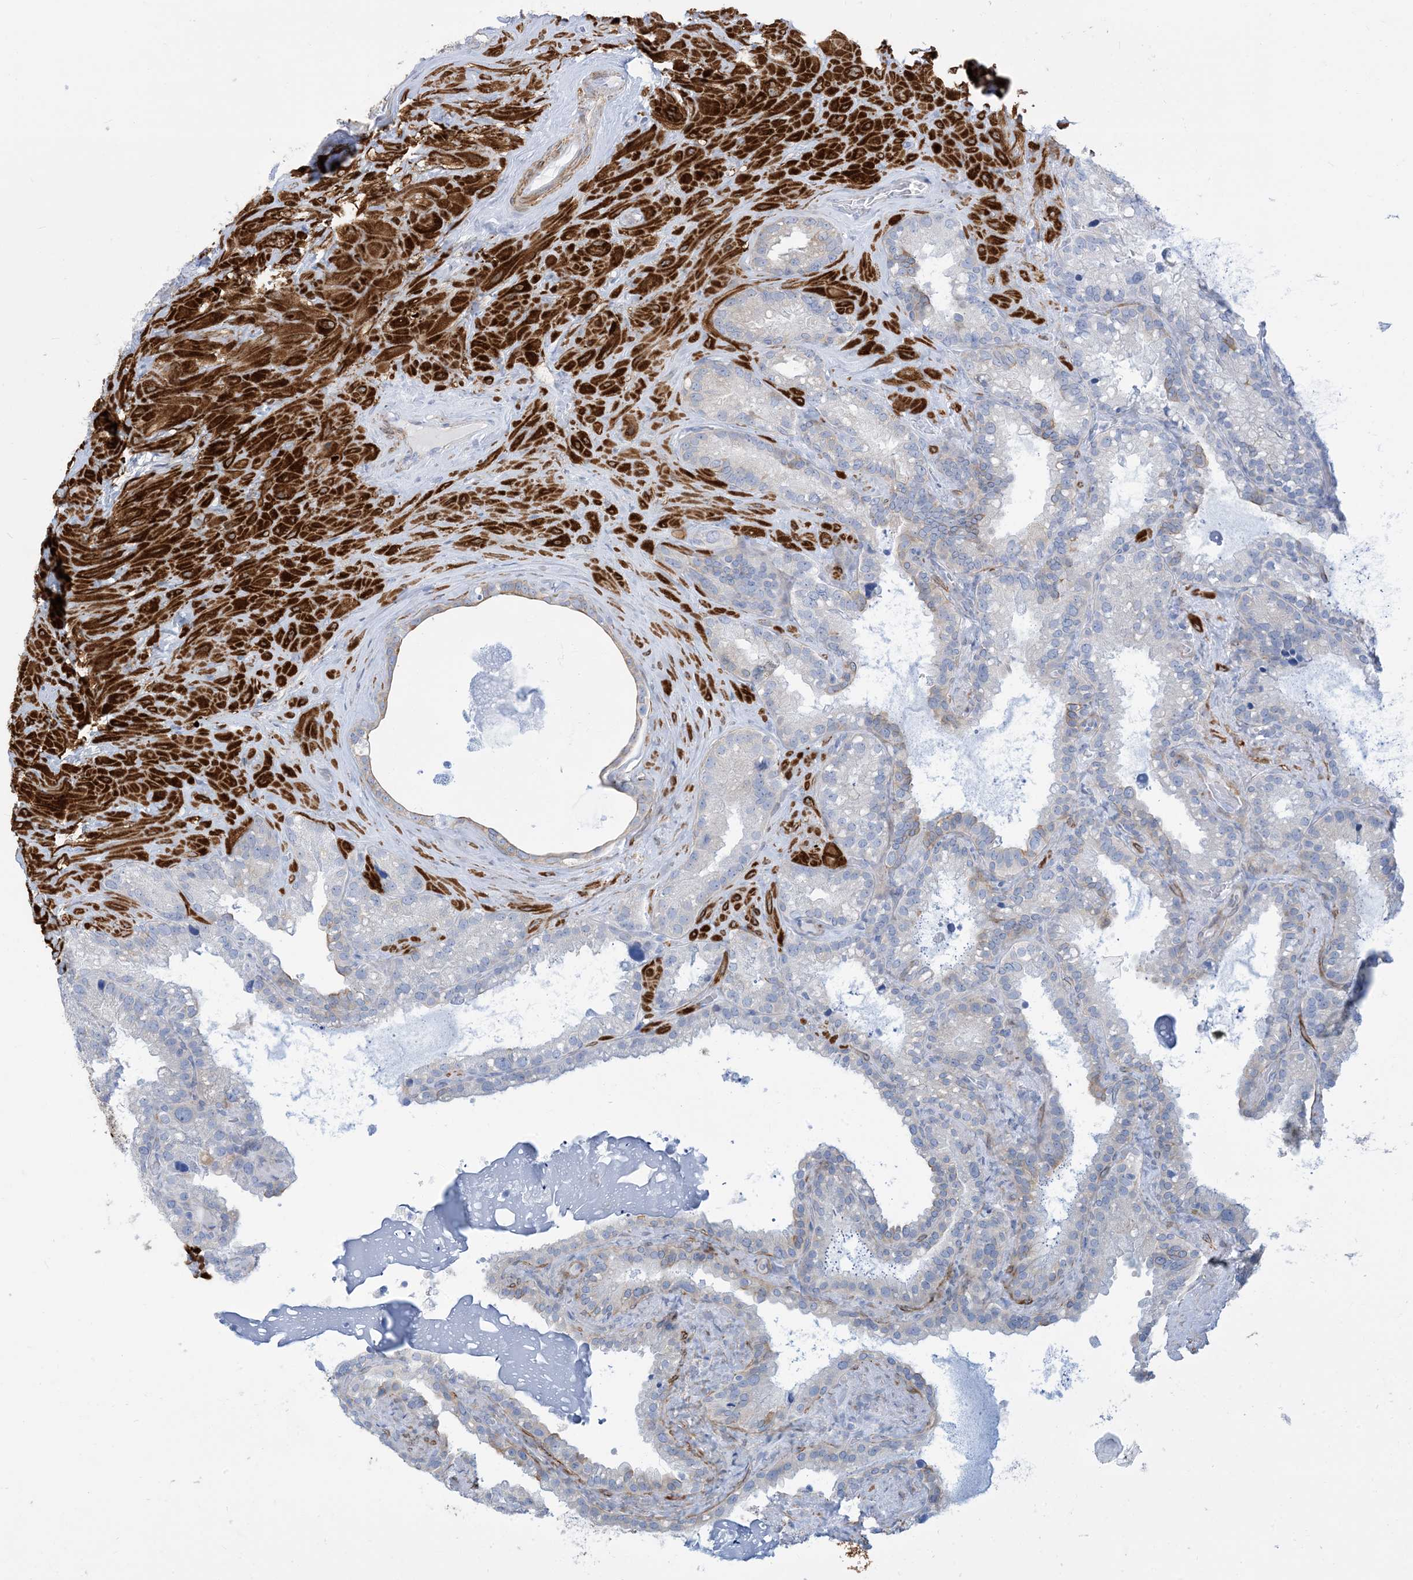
{"staining": {"intensity": "moderate", "quantity": "<25%", "location": "cytoplasmic/membranous"}, "tissue": "seminal vesicle", "cell_type": "Glandular cells", "image_type": "normal", "snomed": [{"axis": "morphology", "description": "Normal tissue, NOS"}, {"axis": "topography", "description": "Prostate"}, {"axis": "topography", "description": "Seminal veicle"}], "caption": "Unremarkable seminal vesicle displays moderate cytoplasmic/membranous staining in approximately <25% of glandular cells, visualized by immunohistochemistry. (DAB IHC with brightfield microscopy, high magnification).", "gene": "MARS2", "patient": {"sex": "male", "age": 68}}